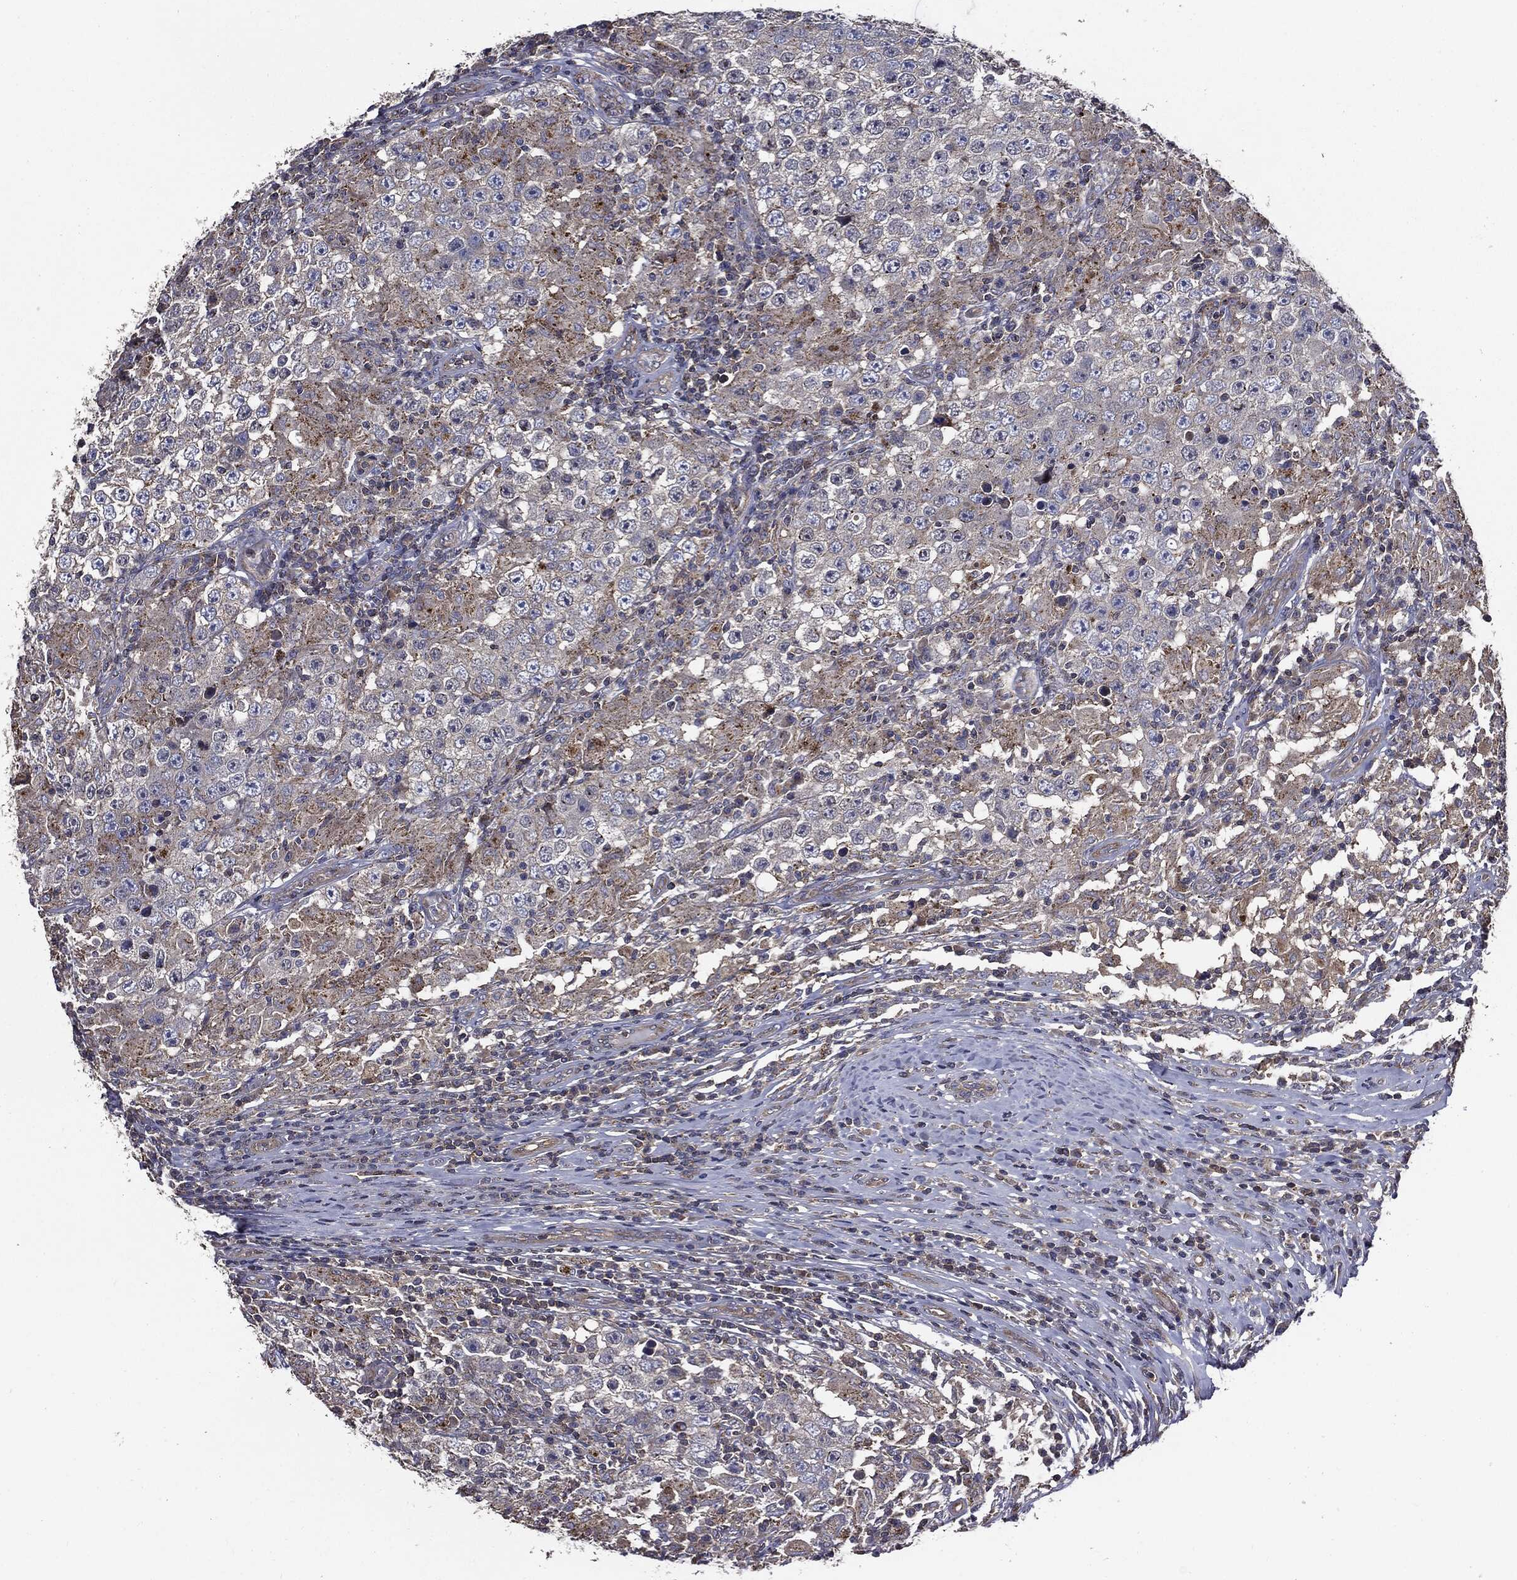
{"staining": {"intensity": "weak", "quantity": "<25%", "location": "cytoplasmic/membranous"}, "tissue": "testis cancer", "cell_type": "Tumor cells", "image_type": "cancer", "snomed": [{"axis": "morphology", "description": "Seminoma, NOS"}, {"axis": "morphology", "description": "Carcinoma, Embryonal, NOS"}, {"axis": "topography", "description": "Testis"}], "caption": "Immunohistochemical staining of human testis cancer (embryonal carcinoma) displays no significant staining in tumor cells.", "gene": "PDCD6IP", "patient": {"sex": "male", "age": 41}}